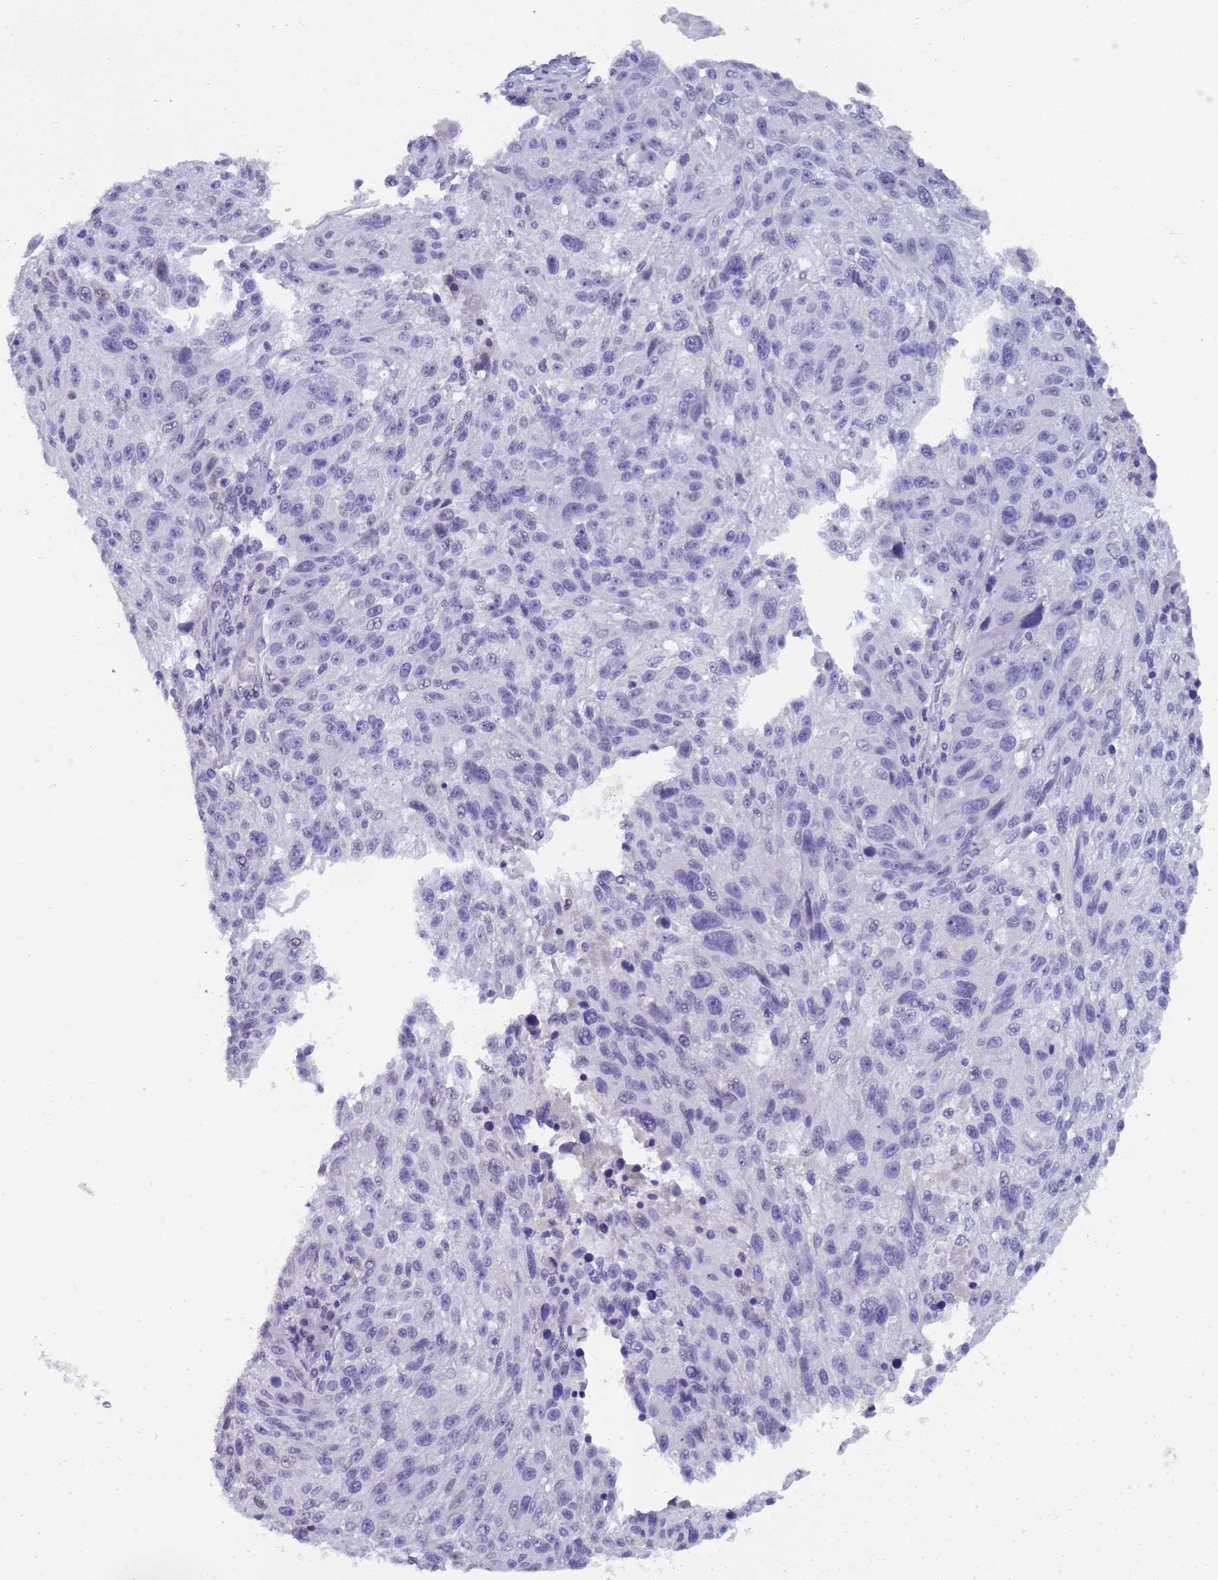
{"staining": {"intensity": "negative", "quantity": "none", "location": "none"}, "tissue": "melanoma", "cell_type": "Tumor cells", "image_type": "cancer", "snomed": [{"axis": "morphology", "description": "Malignant melanoma, NOS"}, {"axis": "topography", "description": "Skin"}], "caption": "IHC photomicrograph of neoplastic tissue: malignant melanoma stained with DAB (3,3'-diaminobenzidine) reveals no significant protein staining in tumor cells.", "gene": "CTRC", "patient": {"sex": "male", "age": 53}}